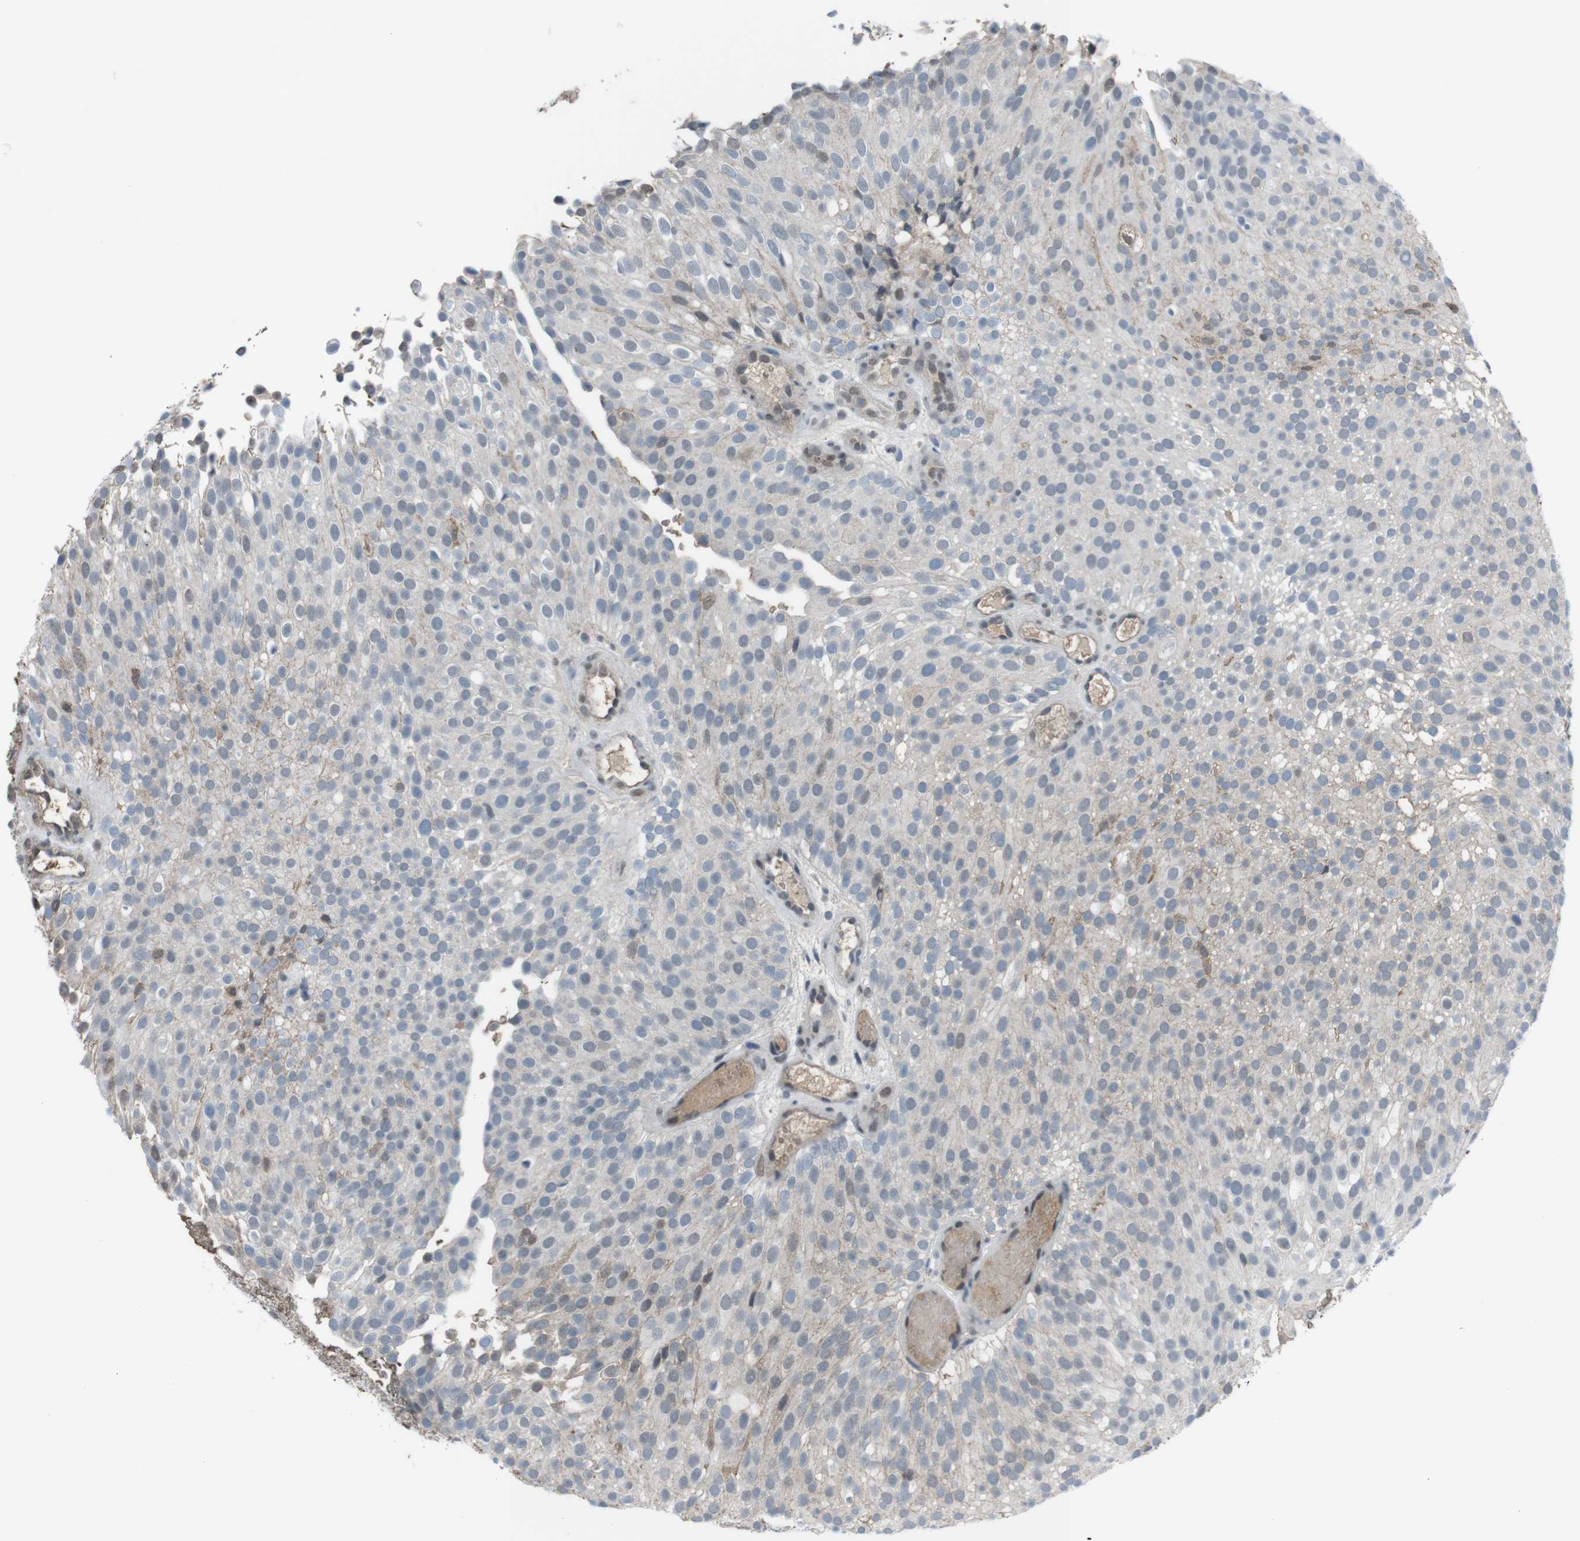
{"staining": {"intensity": "weak", "quantity": "<25%", "location": "nuclear"}, "tissue": "urothelial cancer", "cell_type": "Tumor cells", "image_type": "cancer", "snomed": [{"axis": "morphology", "description": "Urothelial carcinoma, Low grade"}, {"axis": "topography", "description": "Urinary bladder"}], "caption": "A histopathology image of urothelial carcinoma (low-grade) stained for a protein demonstrates no brown staining in tumor cells.", "gene": "SUB1", "patient": {"sex": "male", "age": 78}}